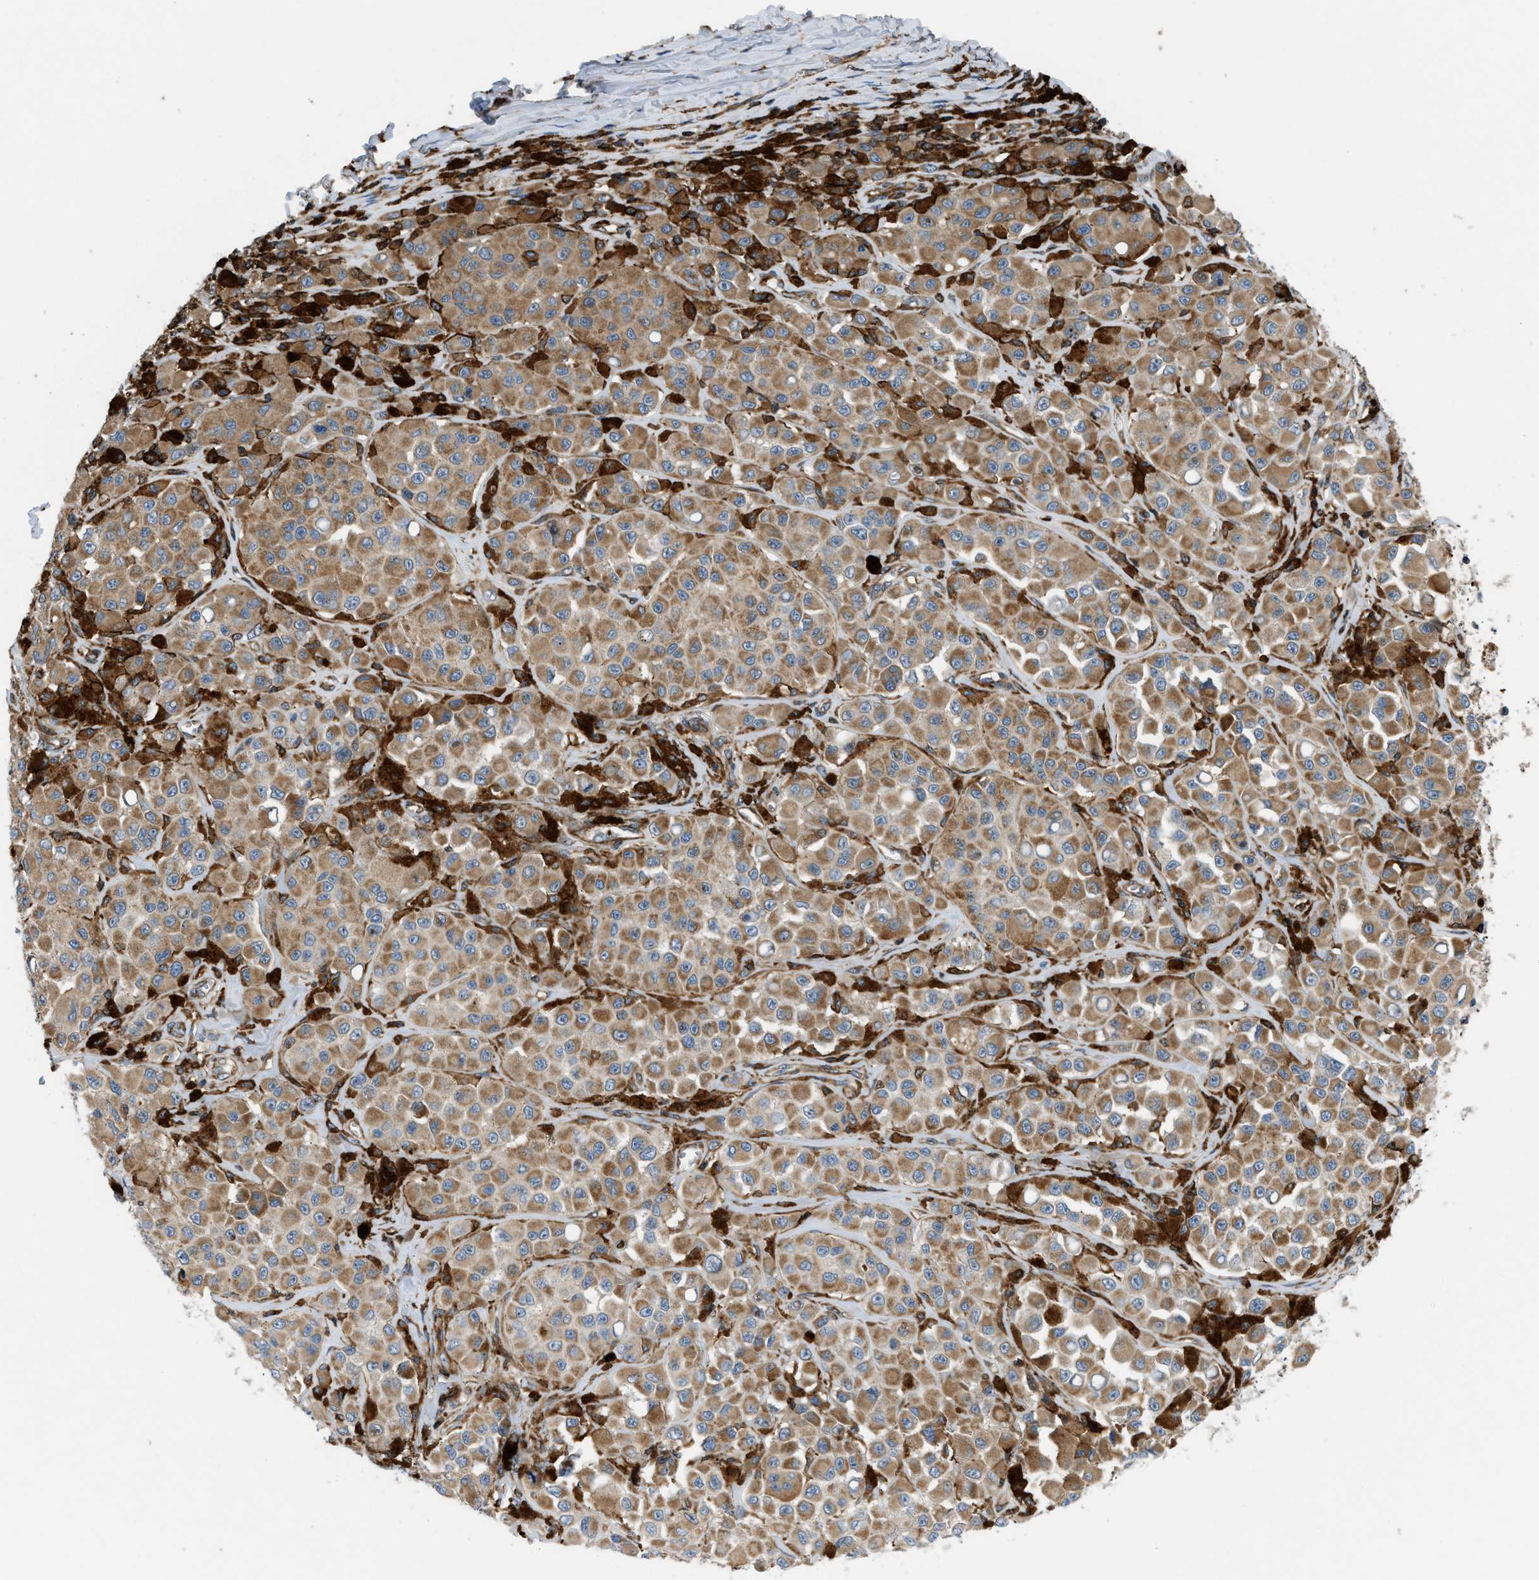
{"staining": {"intensity": "moderate", "quantity": ">75%", "location": "cytoplasmic/membranous"}, "tissue": "melanoma", "cell_type": "Tumor cells", "image_type": "cancer", "snomed": [{"axis": "morphology", "description": "Malignant melanoma, NOS"}, {"axis": "topography", "description": "Skin"}], "caption": "Tumor cells exhibit moderate cytoplasmic/membranous expression in approximately >75% of cells in melanoma.", "gene": "DHODH", "patient": {"sex": "male", "age": 84}}